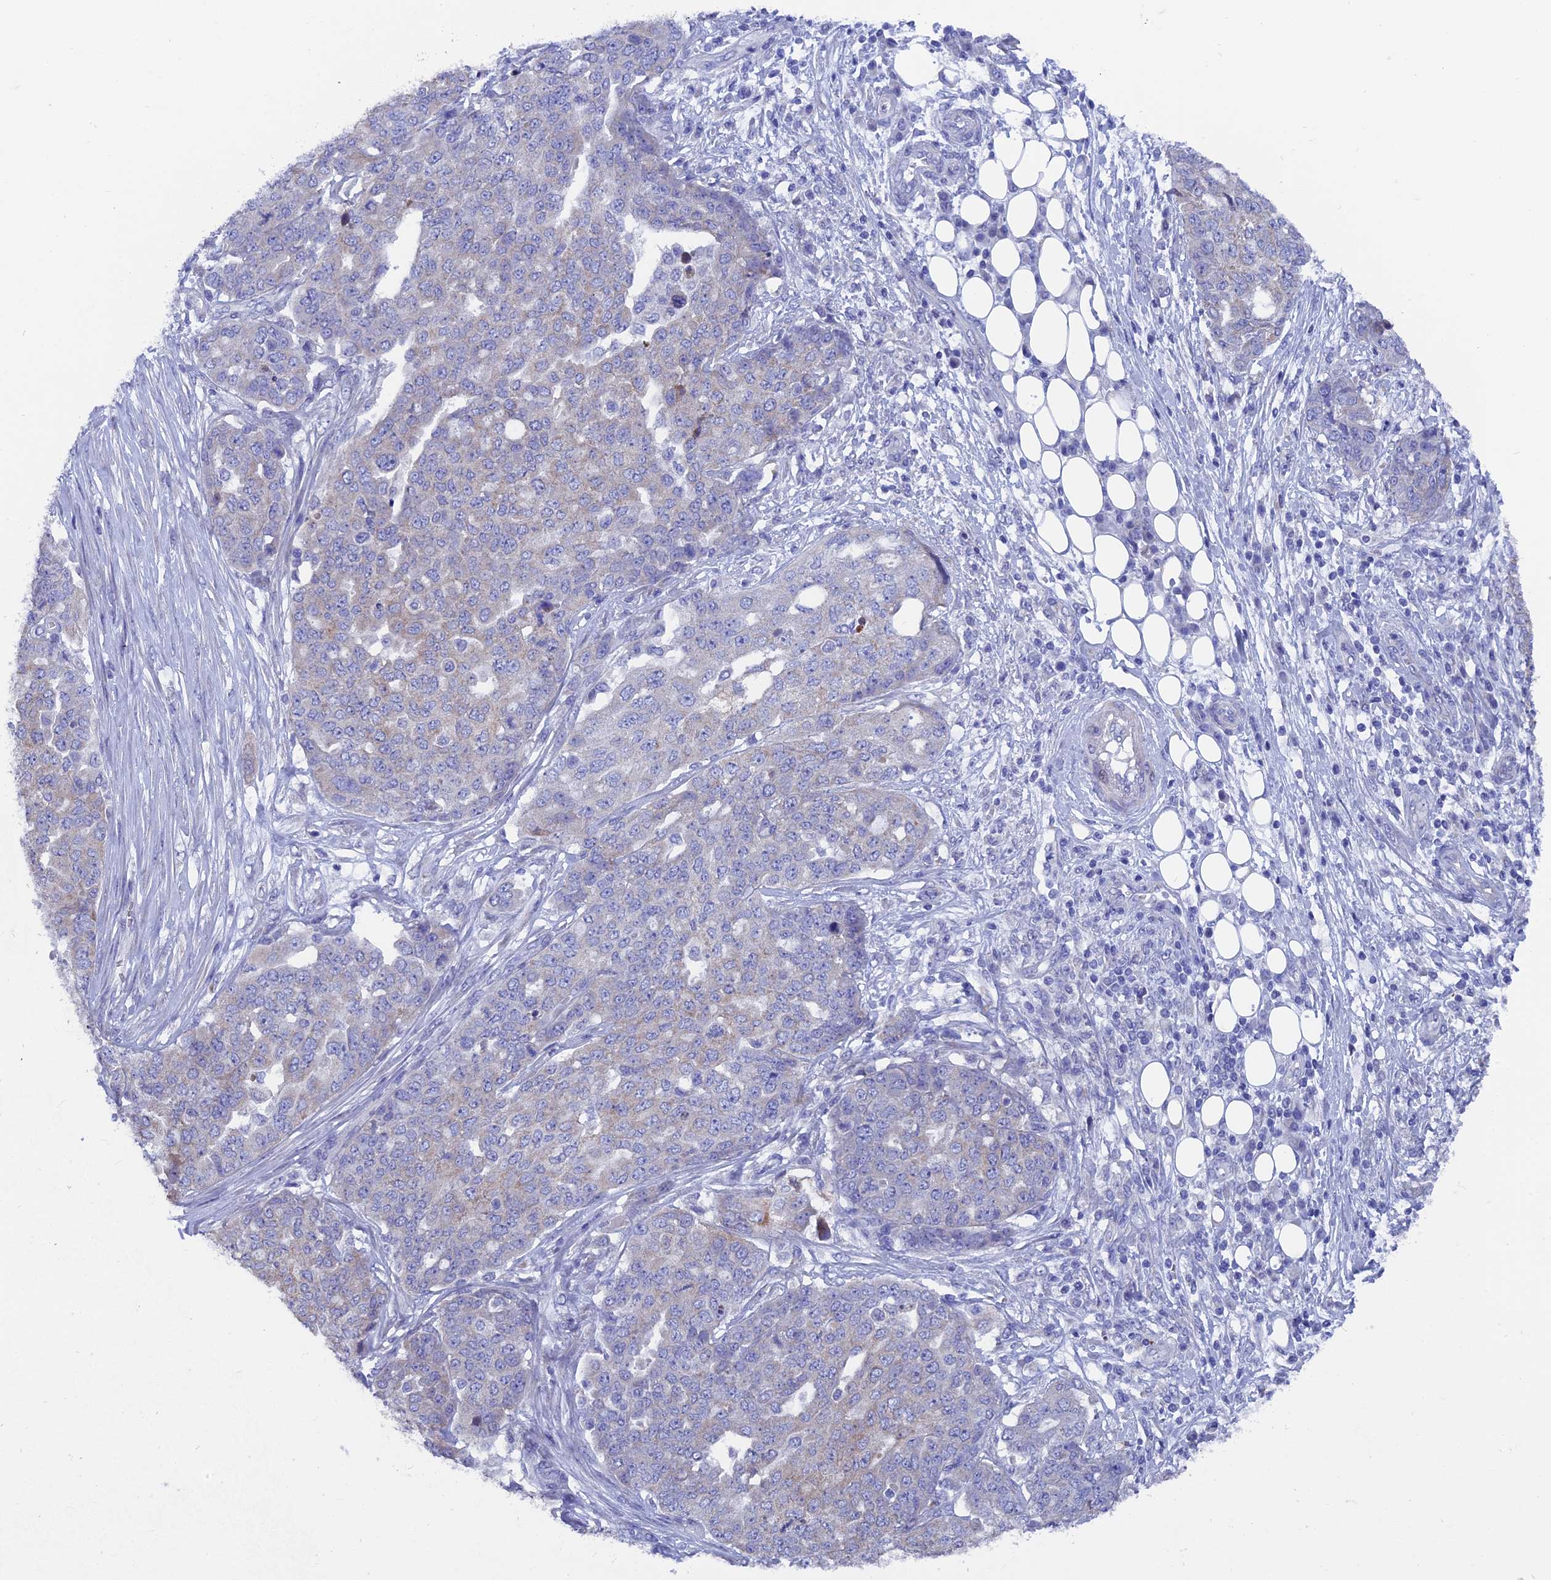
{"staining": {"intensity": "negative", "quantity": "none", "location": "none"}, "tissue": "ovarian cancer", "cell_type": "Tumor cells", "image_type": "cancer", "snomed": [{"axis": "morphology", "description": "Cystadenocarcinoma, serous, NOS"}, {"axis": "topography", "description": "Soft tissue"}, {"axis": "topography", "description": "Ovary"}], "caption": "IHC micrograph of human ovarian cancer stained for a protein (brown), which displays no expression in tumor cells.", "gene": "AK4", "patient": {"sex": "female", "age": 57}}